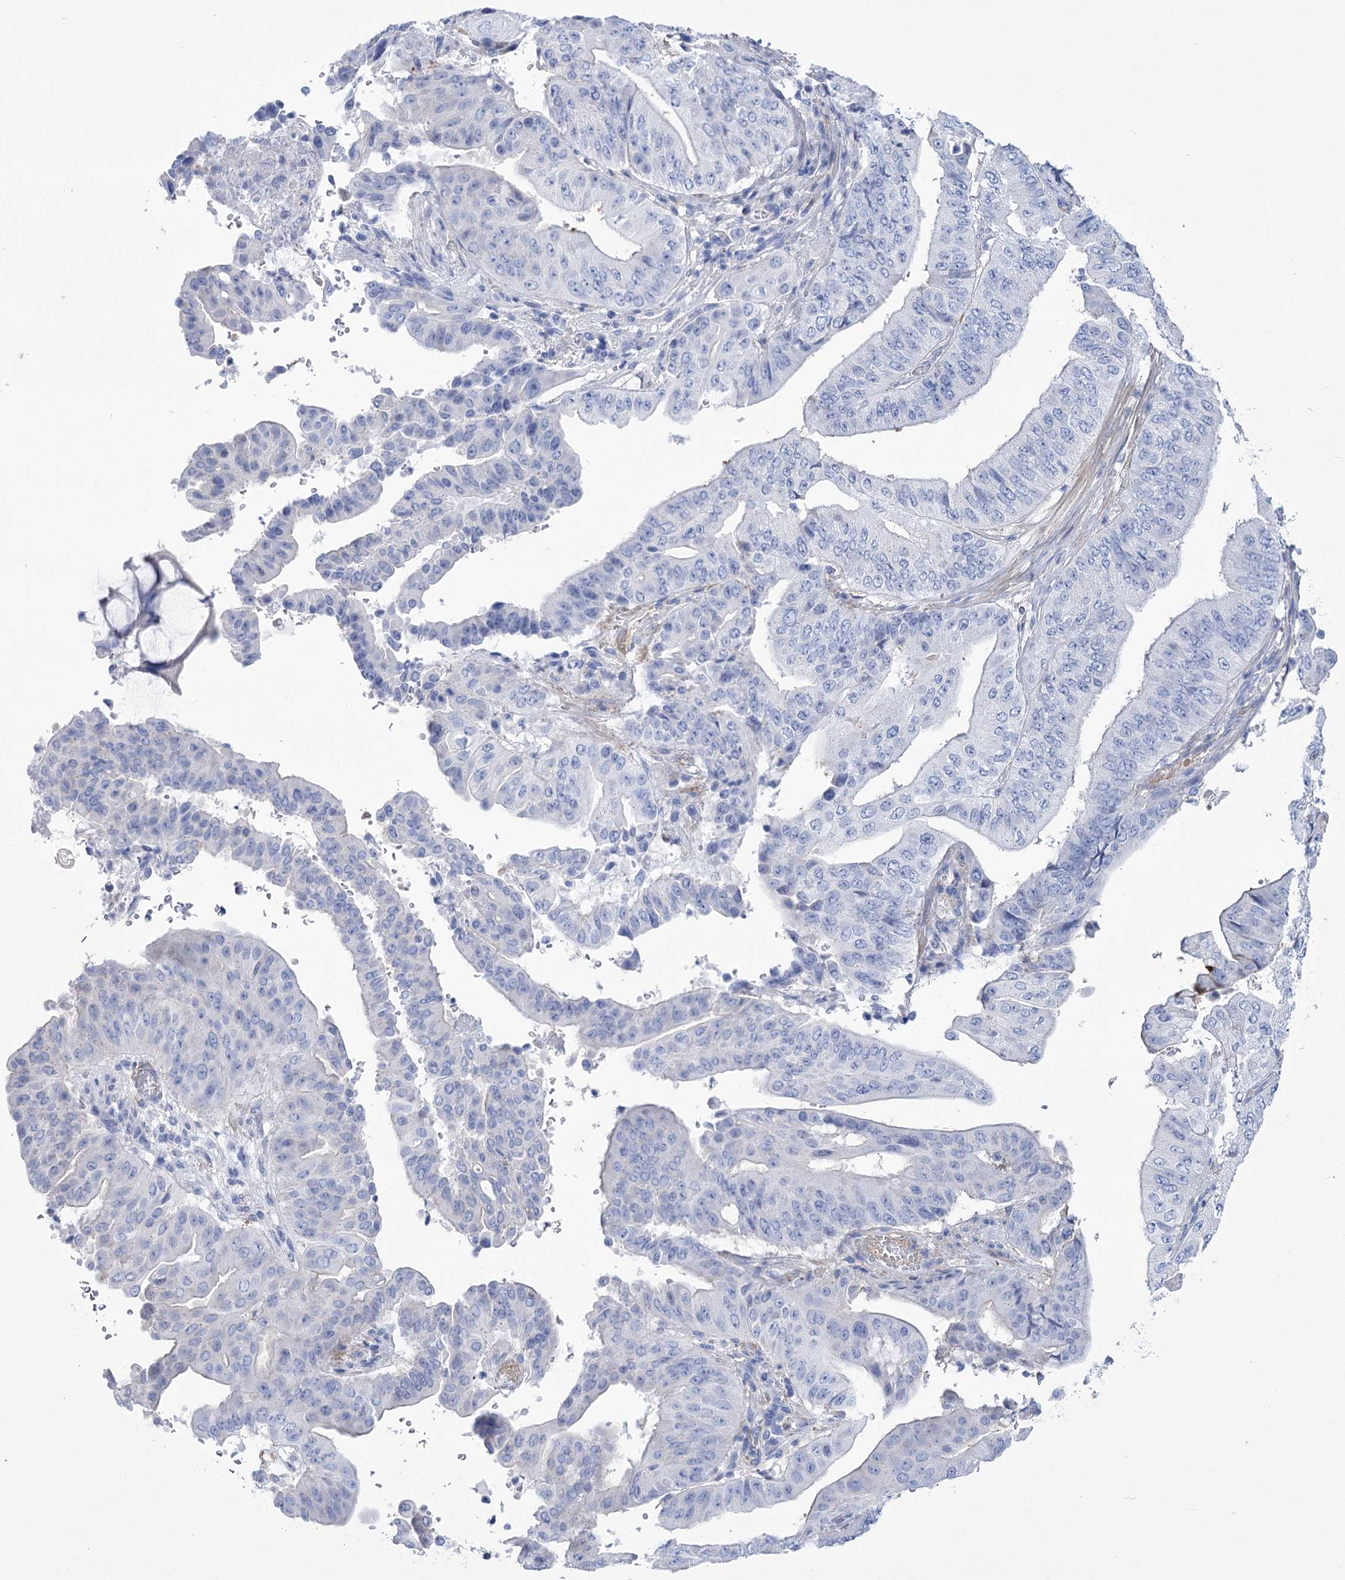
{"staining": {"intensity": "negative", "quantity": "none", "location": "none"}, "tissue": "pancreatic cancer", "cell_type": "Tumor cells", "image_type": "cancer", "snomed": [{"axis": "morphology", "description": "Adenocarcinoma, NOS"}, {"axis": "topography", "description": "Pancreas"}], "caption": "IHC of human pancreatic cancer (adenocarcinoma) displays no staining in tumor cells. Nuclei are stained in blue.", "gene": "PCDHA1", "patient": {"sex": "female", "age": 77}}